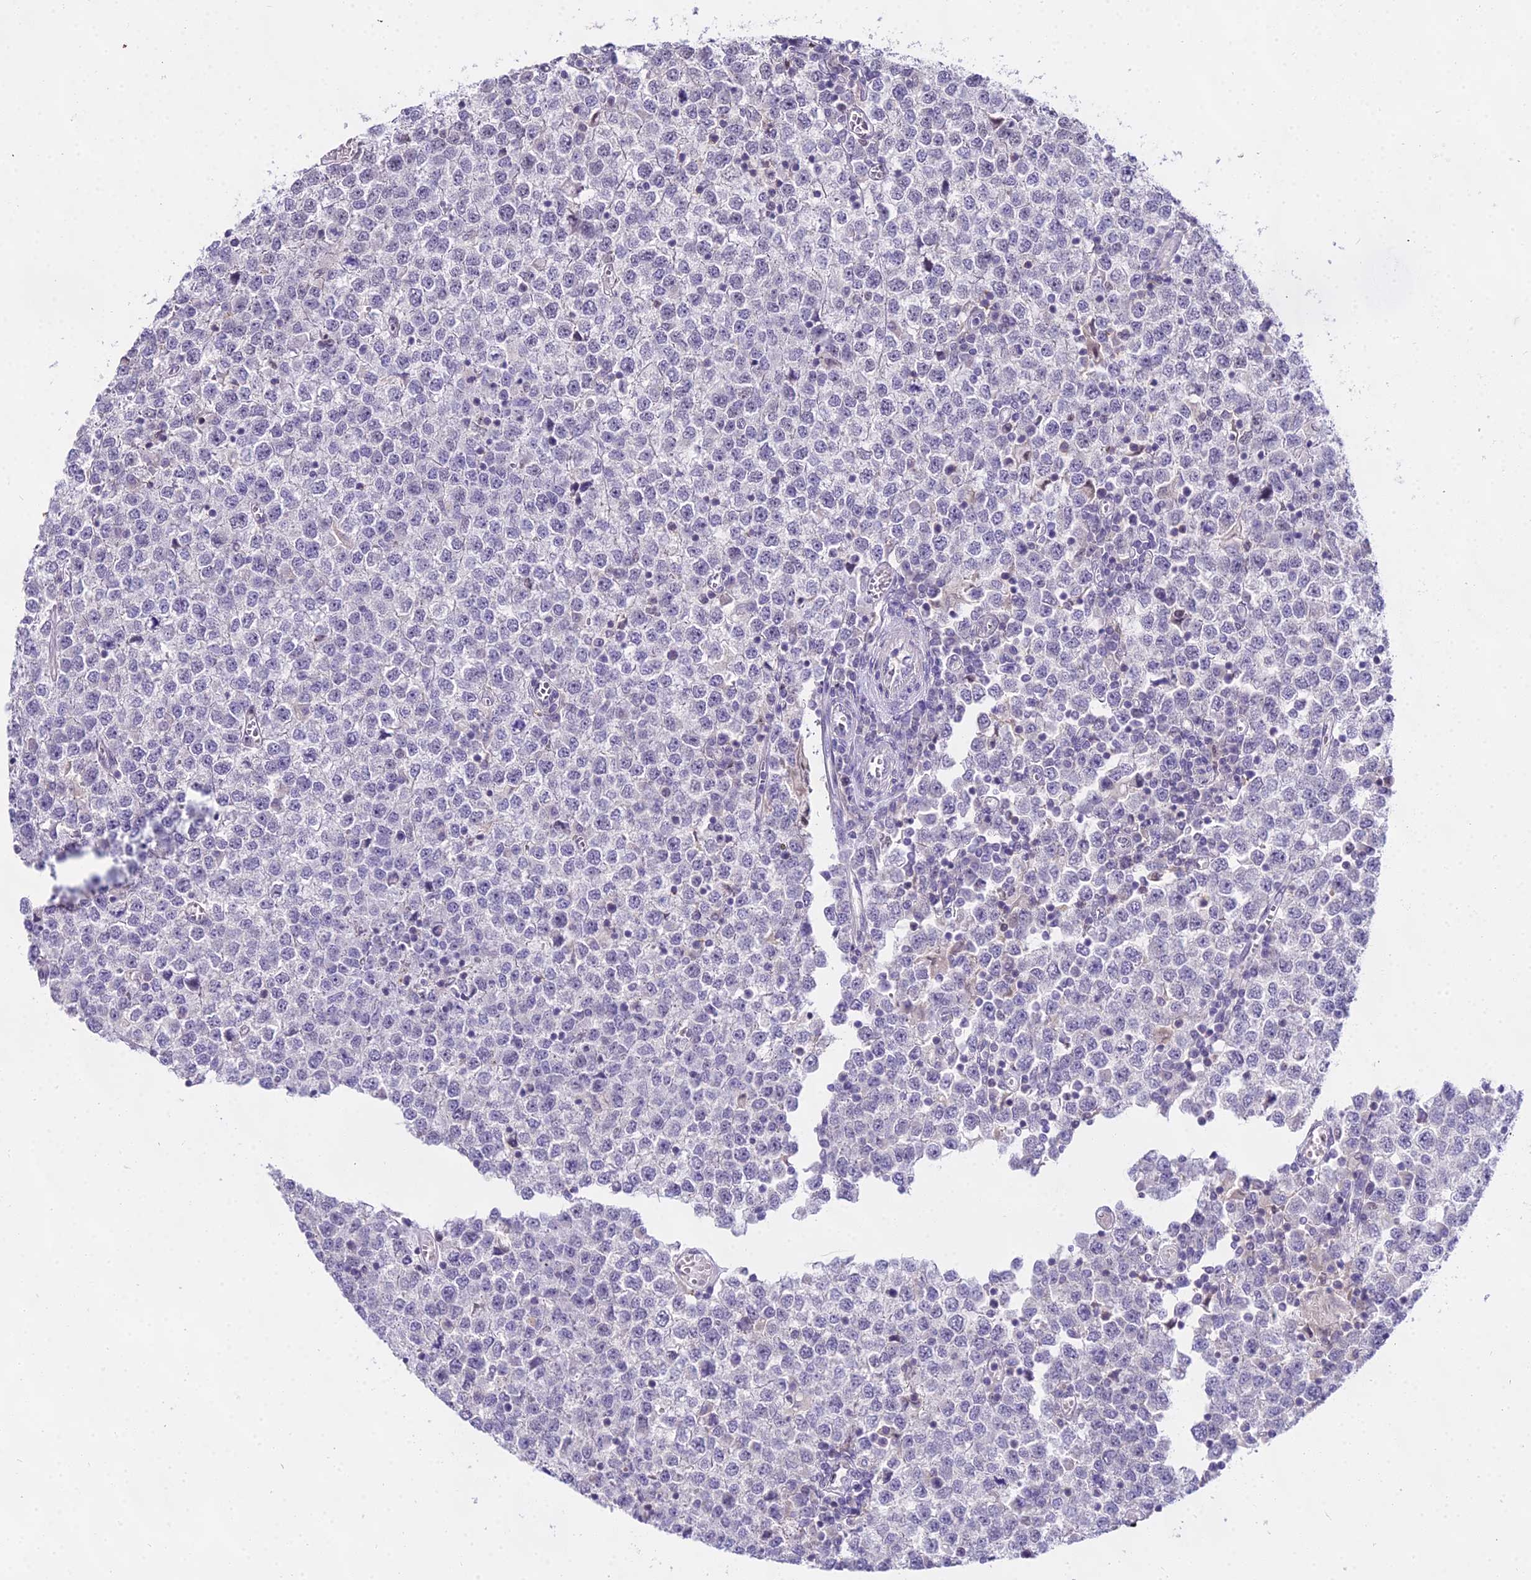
{"staining": {"intensity": "negative", "quantity": "none", "location": "none"}, "tissue": "testis cancer", "cell_type": "Tumor cells", "image_type": "cancer", "snomed": [{"axis": "morphology", "description": "Seminoma, NOS"}, {"axis": "topography", "description": "Testis"}], "caption": "Testis cancer was stained to show a protein in brown. There is no significant expression in tumor cells.", "gene": "MAT2A", "patient": {"sex": "male", "age": 65}}